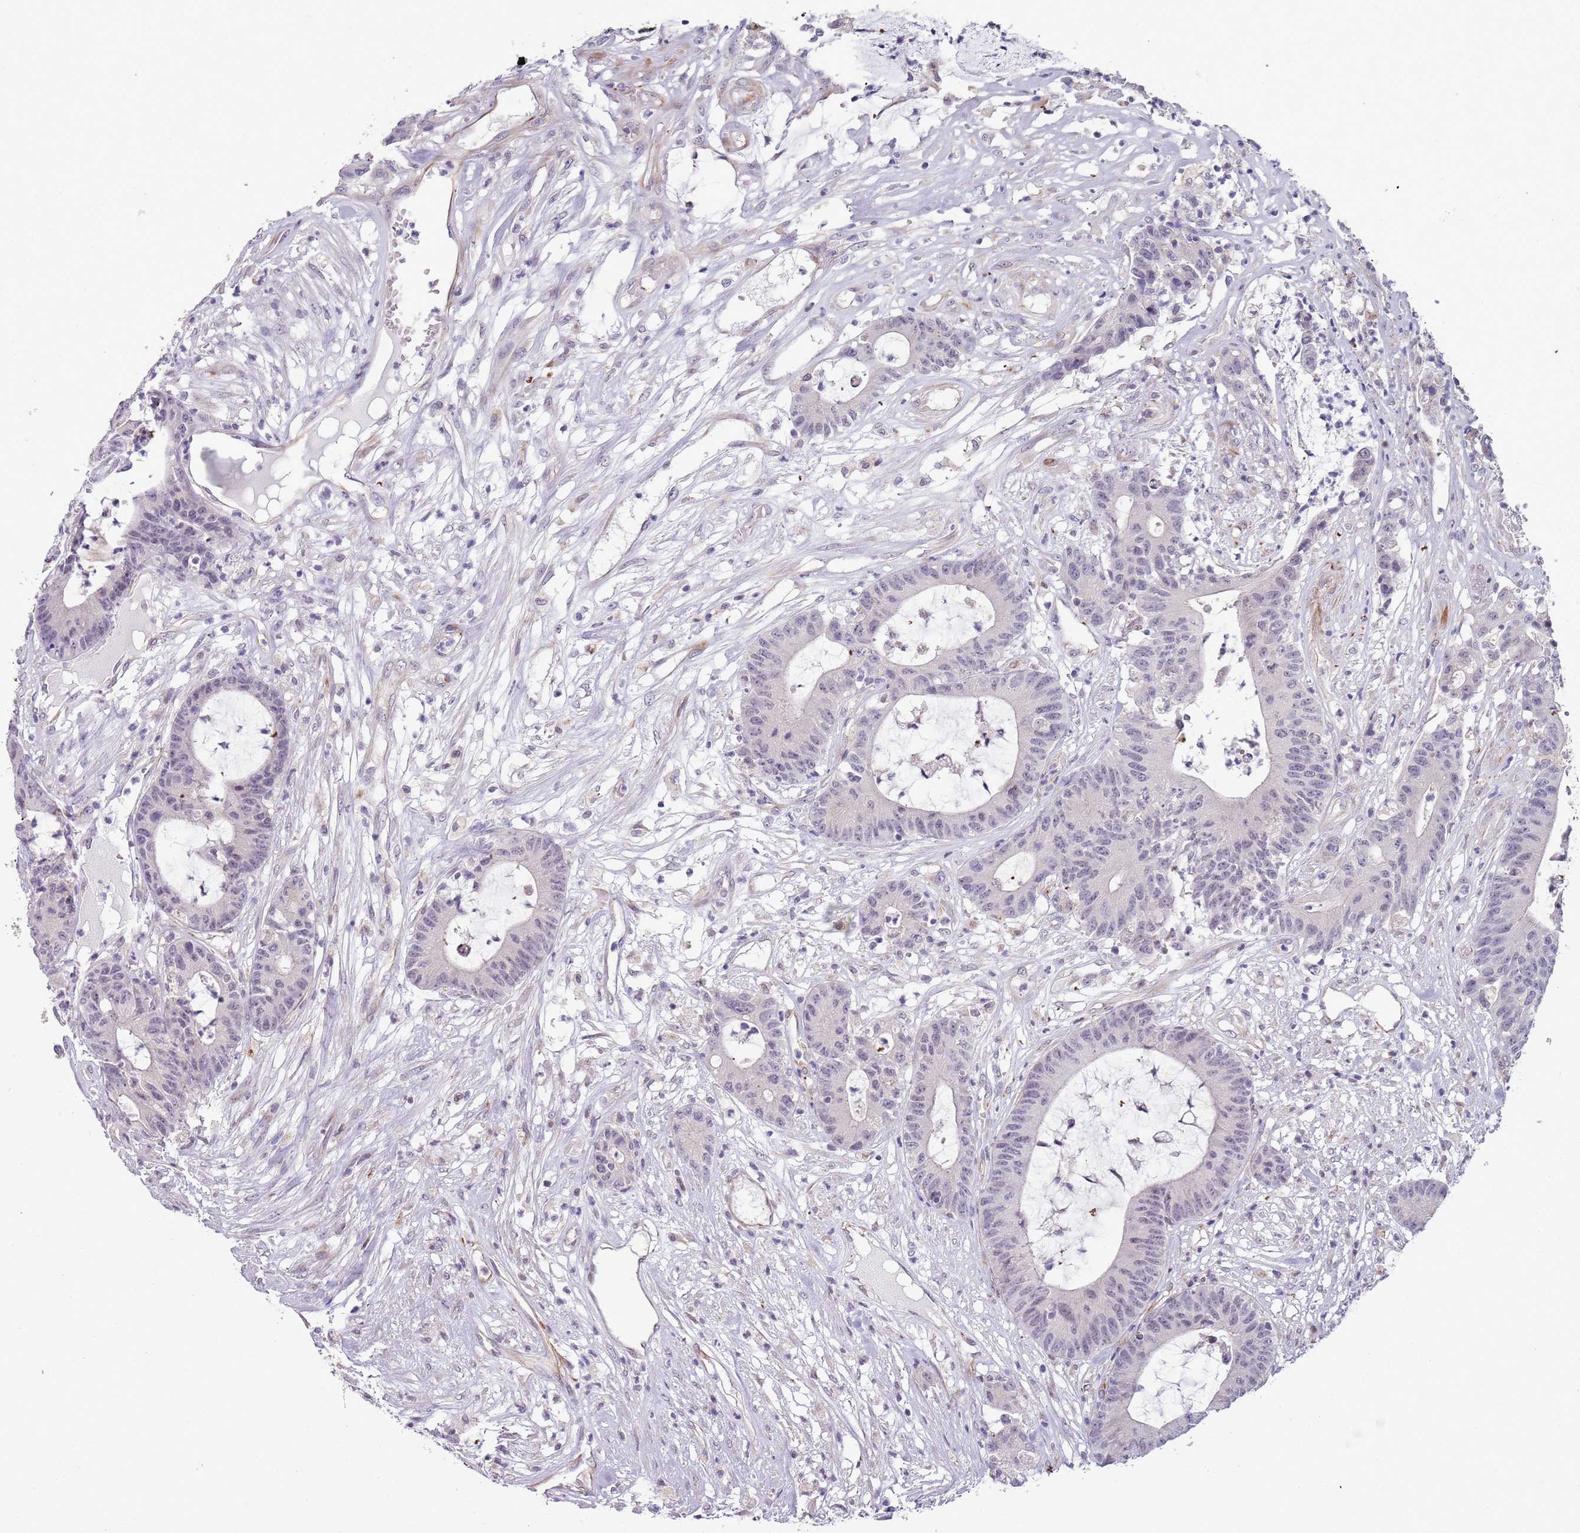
{"staining": {"intensity": "negative", "quantity": "none", "location": "none"}, "tissue": "colorectal cancer", "cell_type": "Tumor cells", "image_type": "cancer", "snomed": [{"axis": "morphology", "description": "Adenocarcinoma, NOS"}, {"axis": "topography", "description": "Colon"}], "caption": "Immunohistochemistry of human colorectal cancer (adenocarcinoma) shows no positivity in tumor cells.", "gene": "NBPF3", "patient": {"sex": "female", "age": 84}}